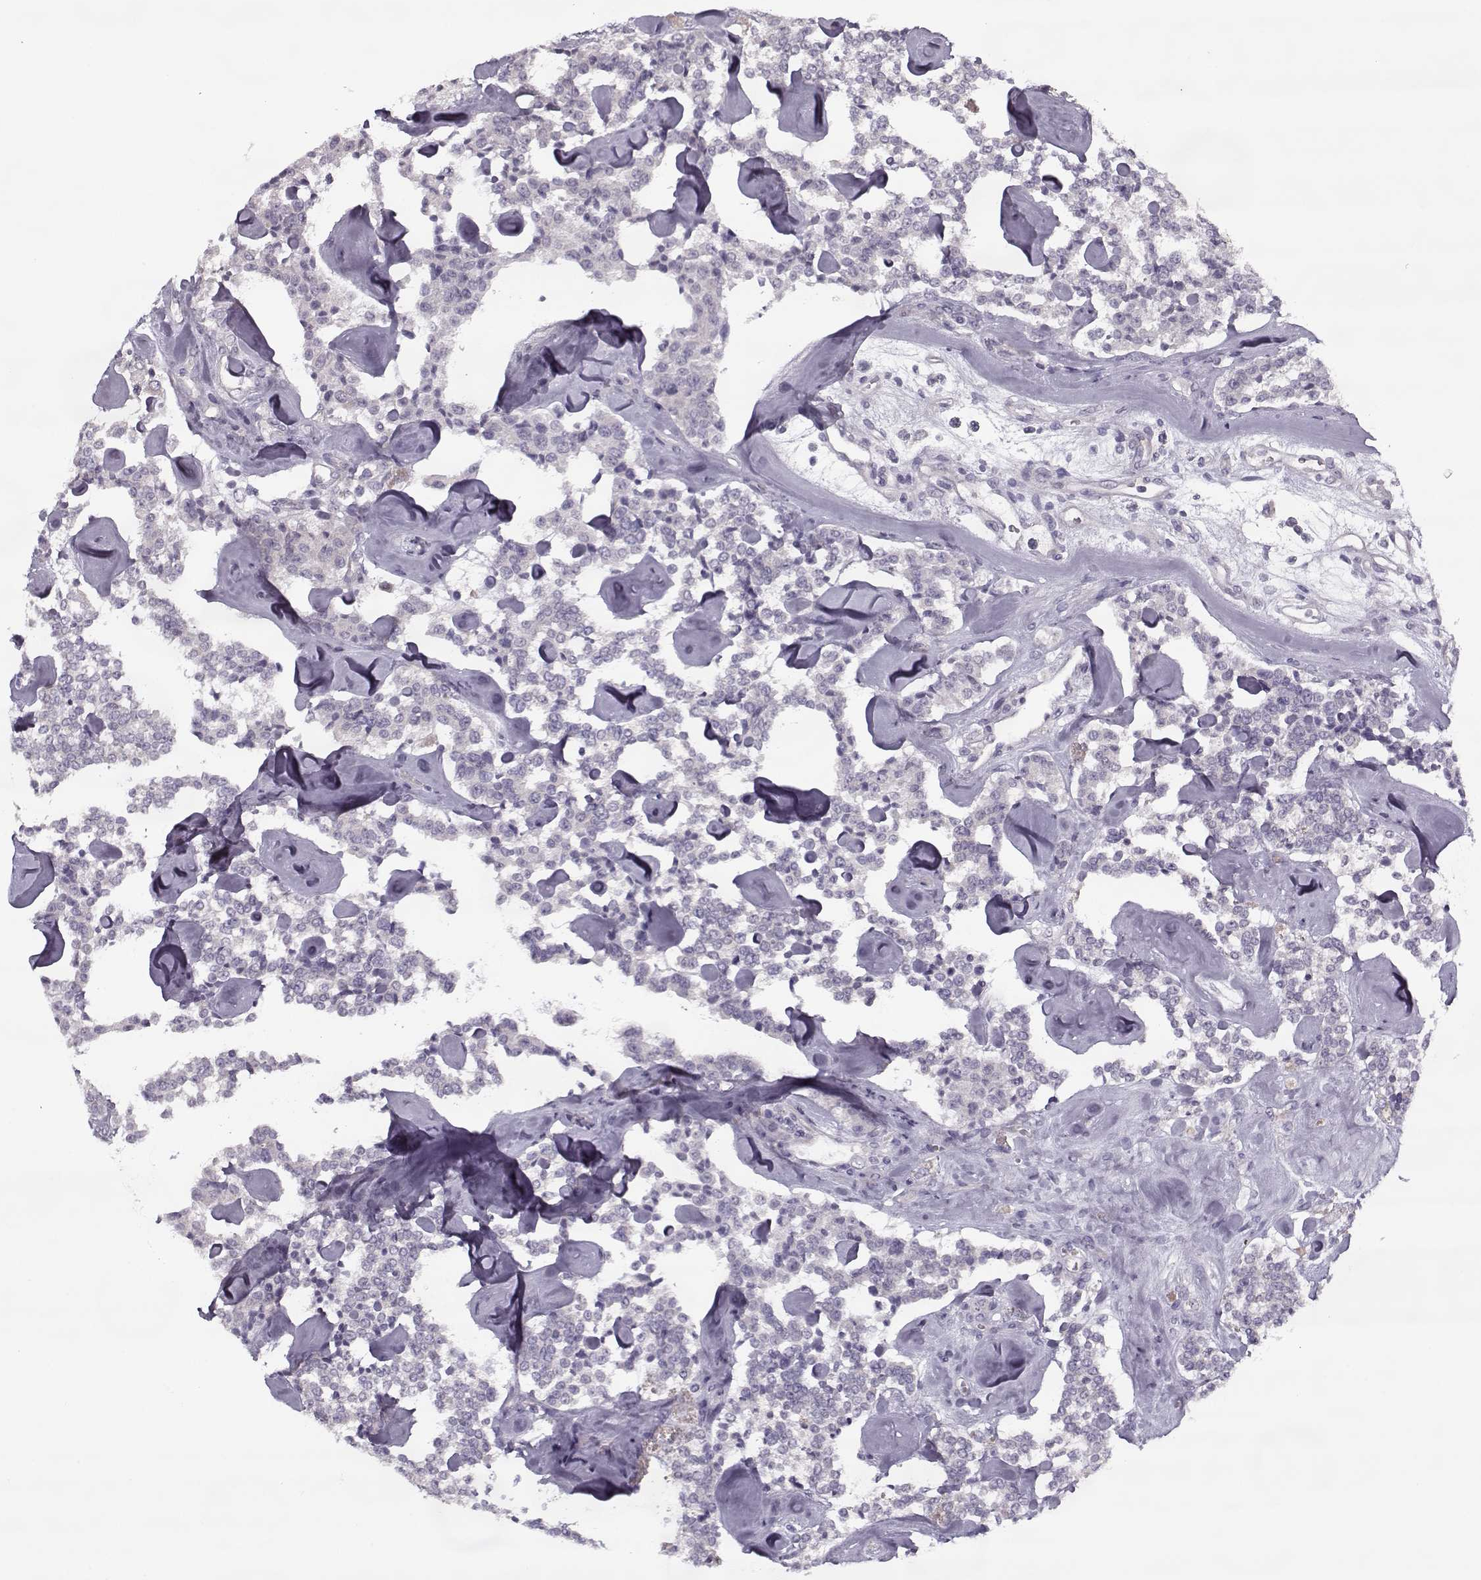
{"staining": {"intensity": "negative", "quantity": "none", "location": "none"}, "tissue": "carcinoid", "cell_type": "Tumor cells", "image_type": "cancer", "snomed": [{"axis": "morphology", "description": "Carcinoid, malignant, NOS"}, {"axis": "topography", "description": "Pancreas"}], "caption": "DAB (3,3'-diaminobenzidine) immunohistochemical staining of human carcinoid exhibits no significant positivity in tumor cells. (Stains: DAB immunohistochemistry with hematoxylin counter stain, Microscopy: brightfield microscopy at high magnification).", "gene": "PNMT", "patient": {"sex": "male", "age": 41}}